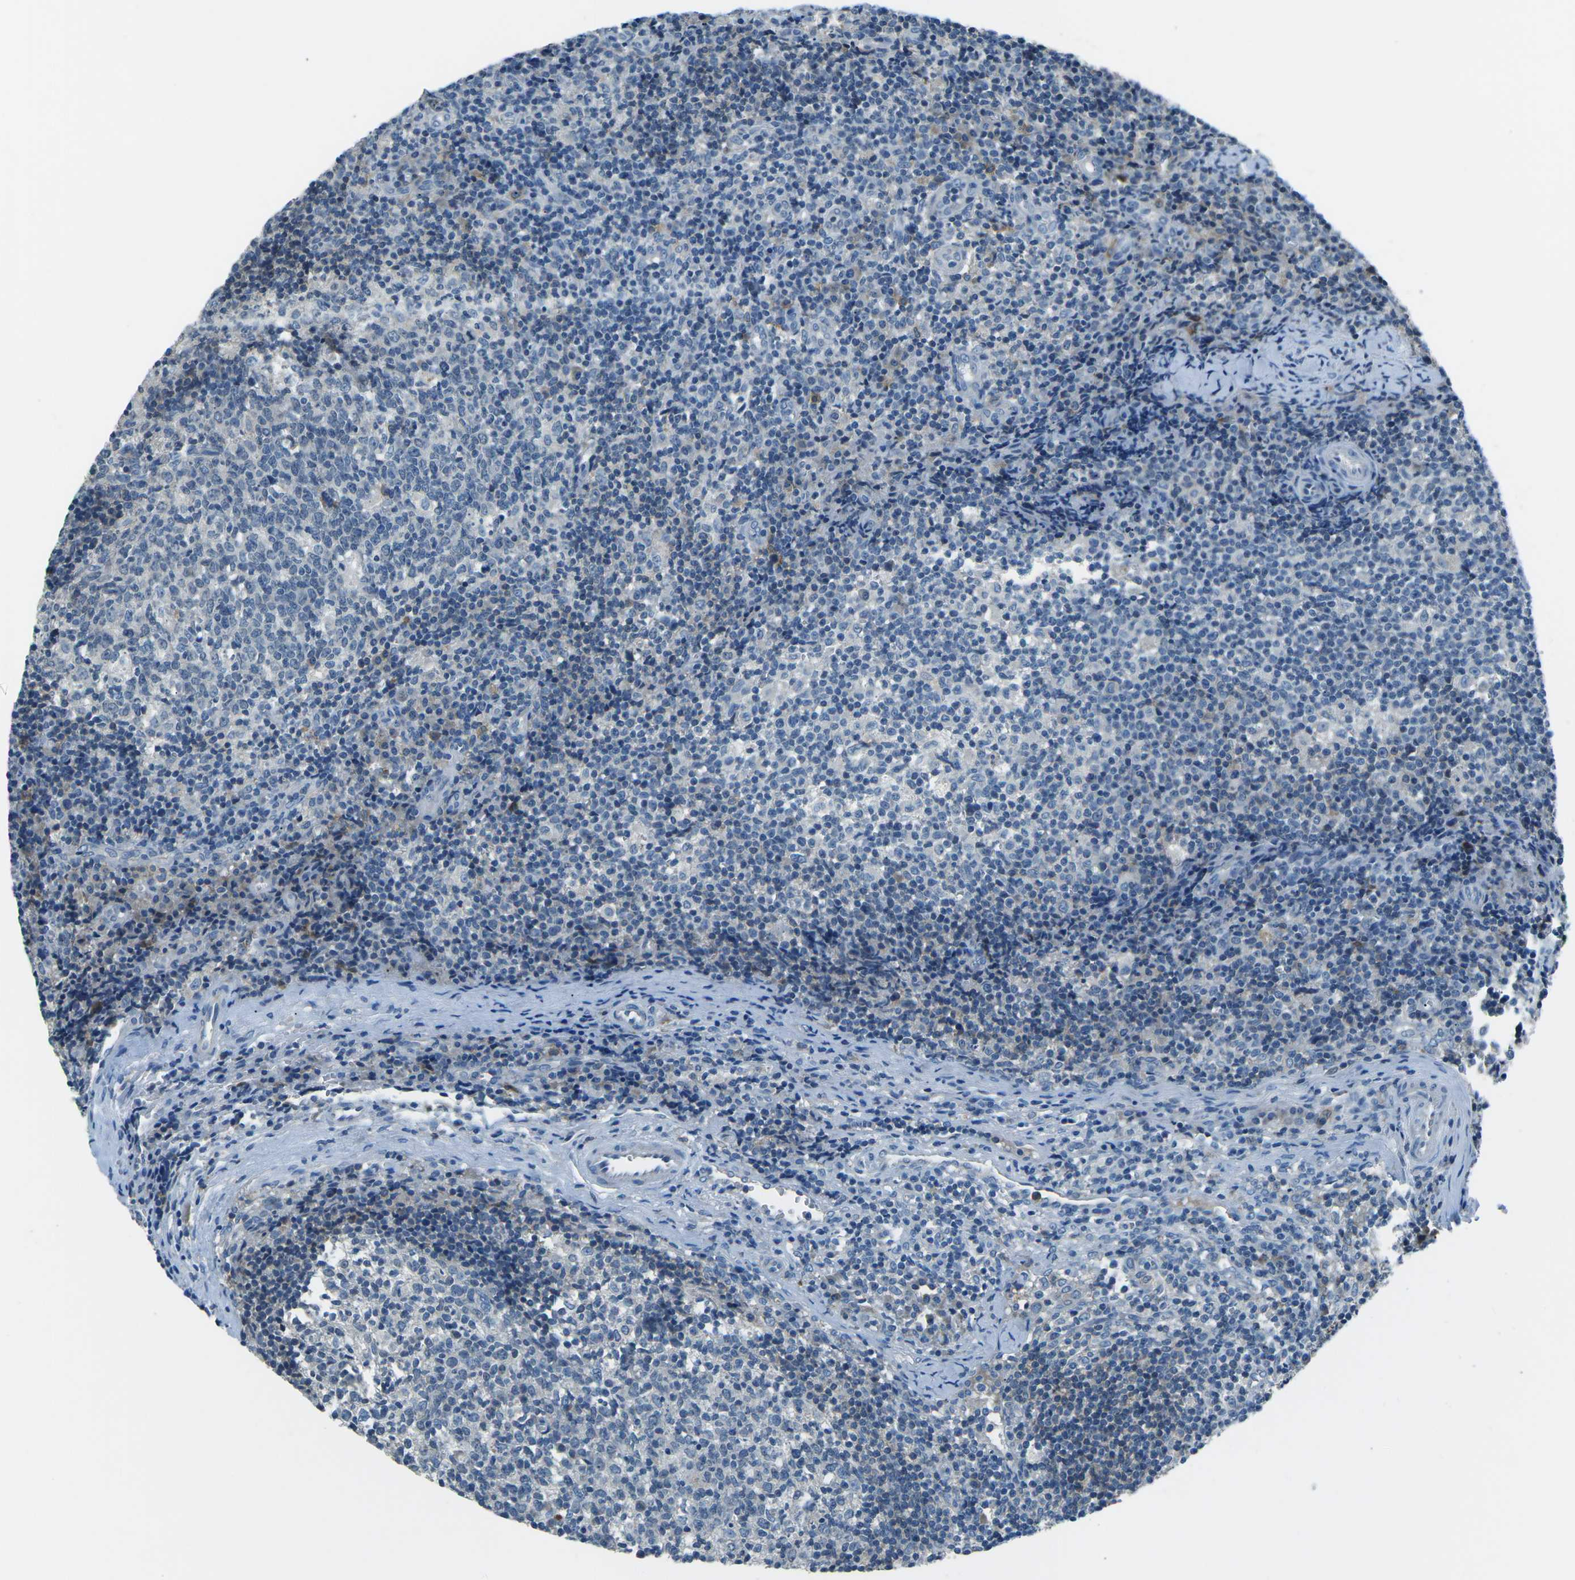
{"staining": {"intensity": "negative", "quantity": "none", "location": "none"}, "tissue": "lymph node", "cell_type": "Germinal center cells", "image_type": "normal", "snomed": [{"axis": "morphology", "description": "Normal tissue, NOS"}, {"axis": "morphology", "description": "Inflammation, NOS"}, {"axis": "topography", "description": "Lymph node"}], "caption": "A micrograph of lymph node stained for a protein shows no brown staining in germinal center cells. (DAB (3,3'-diaminobenzidine) immunohistochemistry, high magnification).", "gene": "CD1D", "patient": {"sex": "male", "age": 55}}